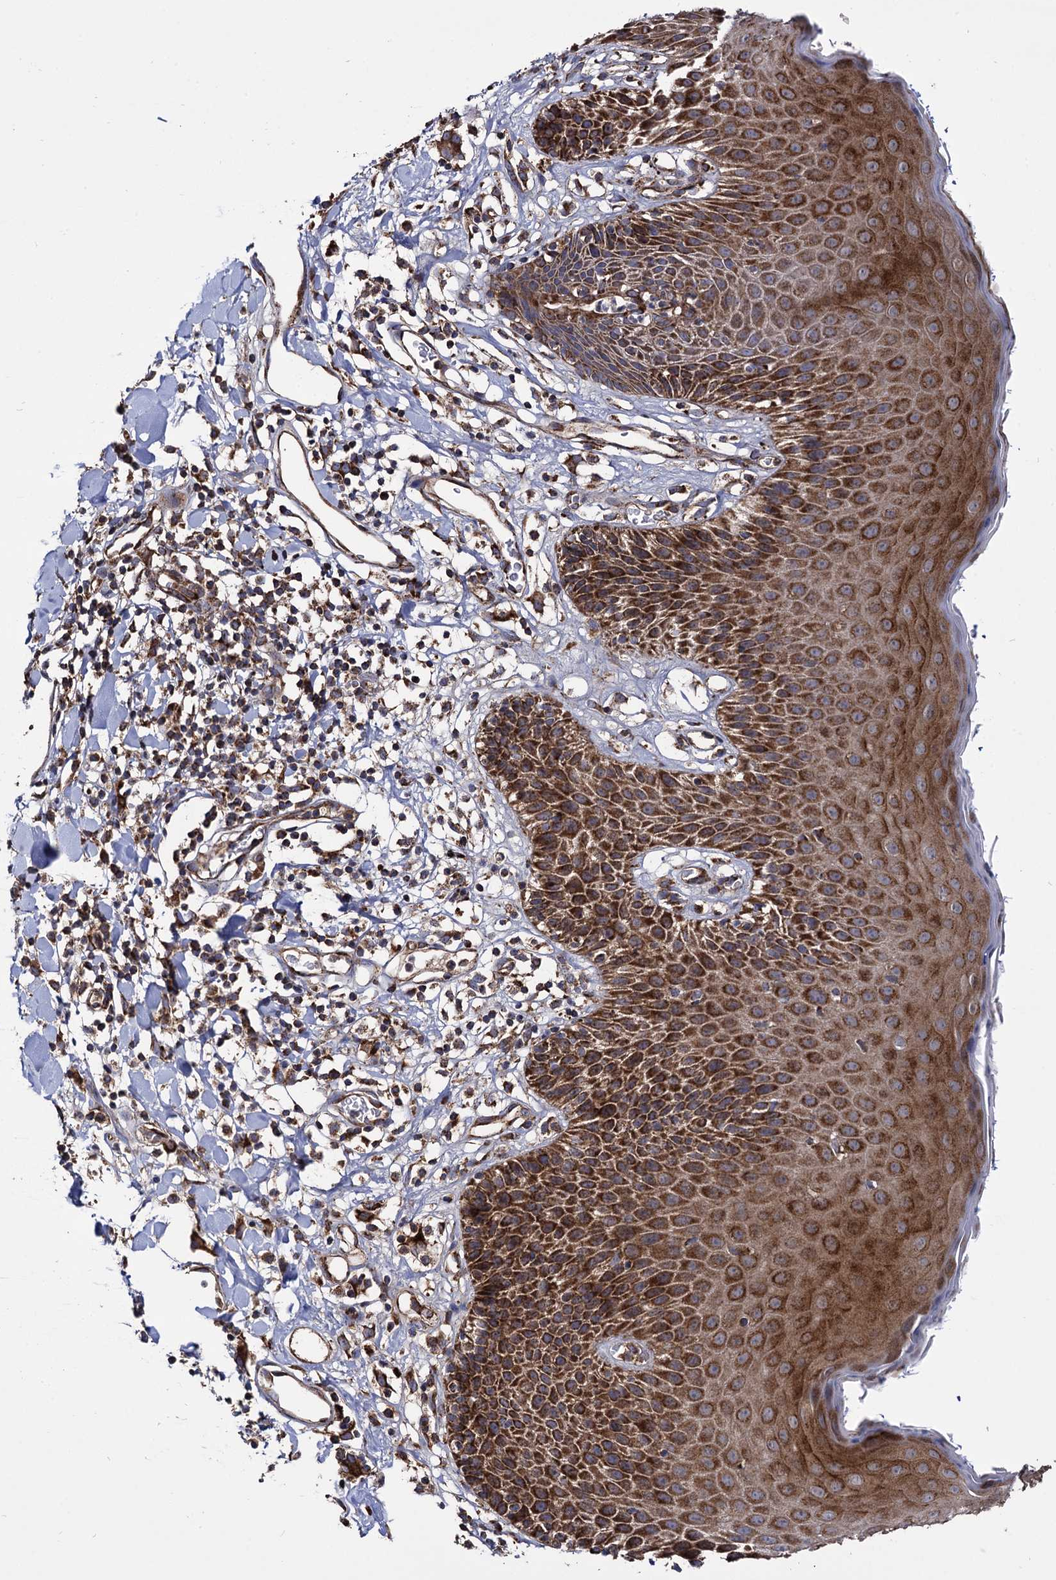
{"staining": {"intensity": "strong", "quantity": ">75%", "location": "cytoplasmic/membranous"}, "tissue": "skin", "cell_type": "Epidermal cells", "image_type": "normal", "snomed": [{"axis": "morphology", "description": "Normal tissue, NOS"}, {"axis": "topography", "description": "Vulva"}], "caption": "IHC of unremarkable skin reveals high levels of strong cytoplasmic/membranous positivity in about >75% of epidermal cells.", "gene": "IQCH", "patient": {"sex": "female", "age": 68}}